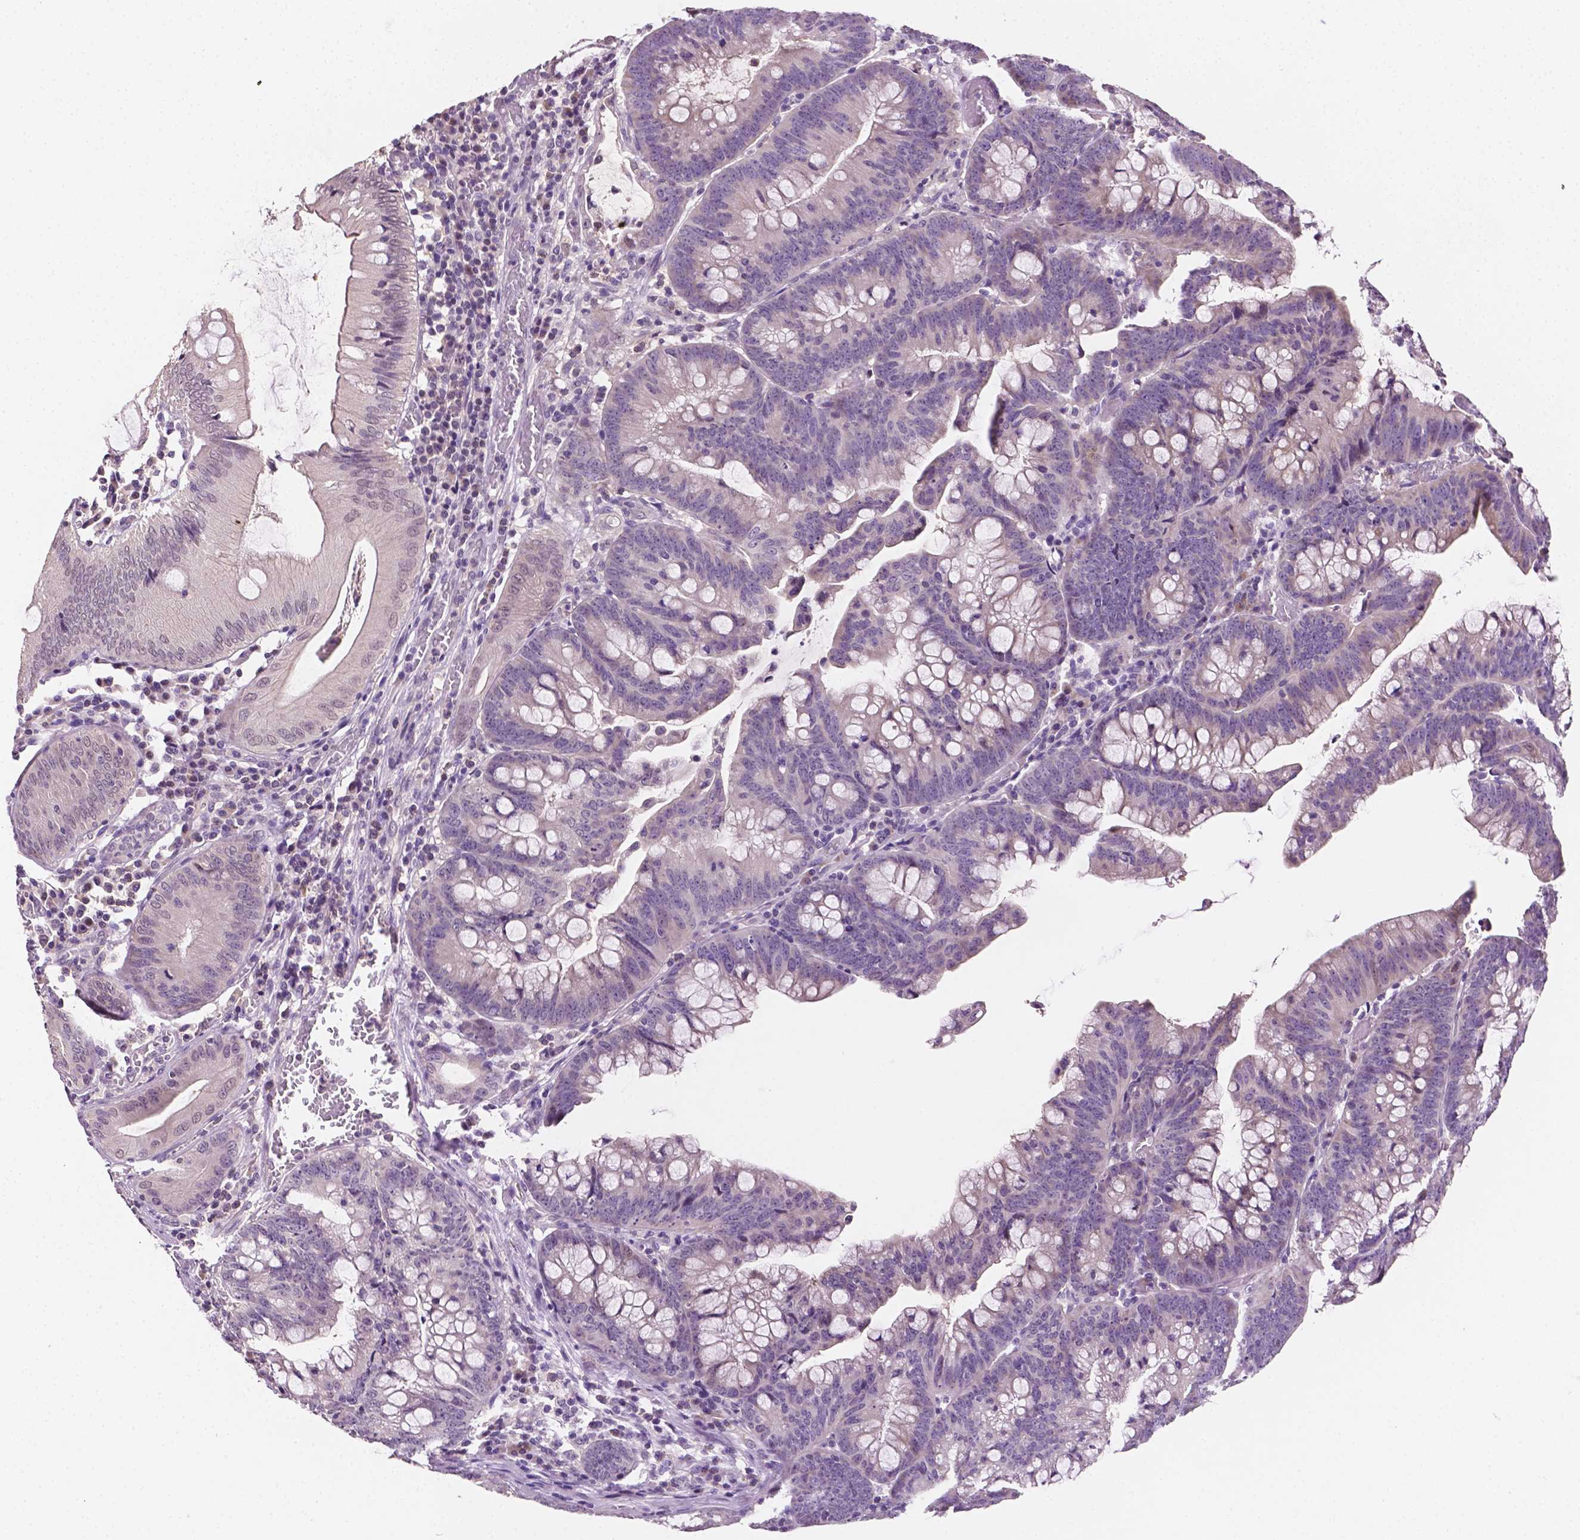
{"staining": {"intensity": "negative", "quantity": "none", "location": "none"}, "tissue": "colorectal cancer", "cell_type": "Tumor cells", "image_type": "cancer", "snomed": [{"axis": "morphology", "description": "Adenocarcinoma, NOS"}, {"axis": "topography", "description": "Colon"}], "caption": "Immunohistochemistry of colorectal cancer displays no positivity in tumor cells.", "gene": "MROH6", "patient": {"sex": "male", "age": 62}}